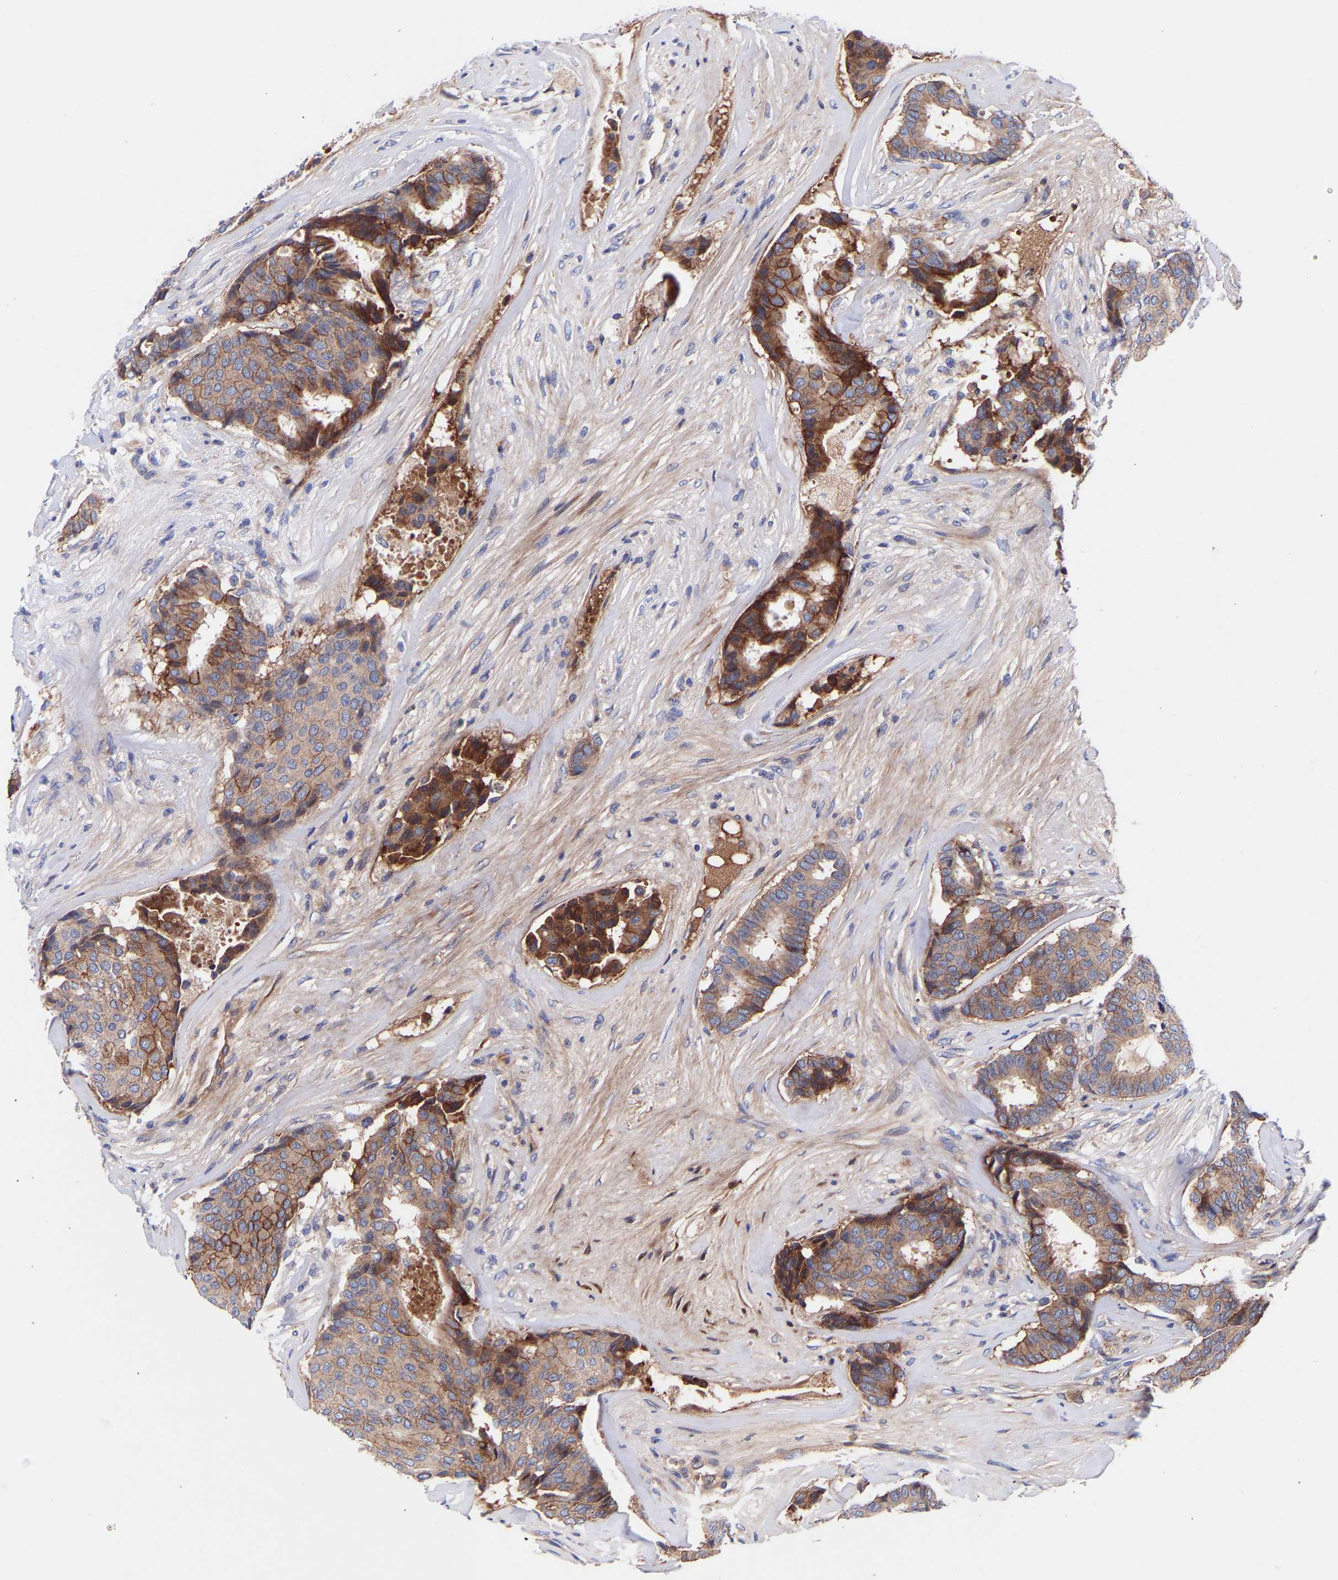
{"staining": {"intensity": "moderate", "quantity": ">75%", "location": "cytoplasmic/membranous"}, "tissue": "breast cancer", "cell_type": "Tumor cells", "image_type": "cancer", "snomed": [{"axis": "morphology", "description": "Duct carcinoma"}, {"axis": "topography", "description": "Breast"}], "caption": "Brown immunohistochemical staining in infiltrating ductal carcinoma (breast) shows moderate cytoplasmic/membranous staining in about >75% of tumor cells.", "gene": "AIMP2", "patient": {"sex": "female", "age": 75}}